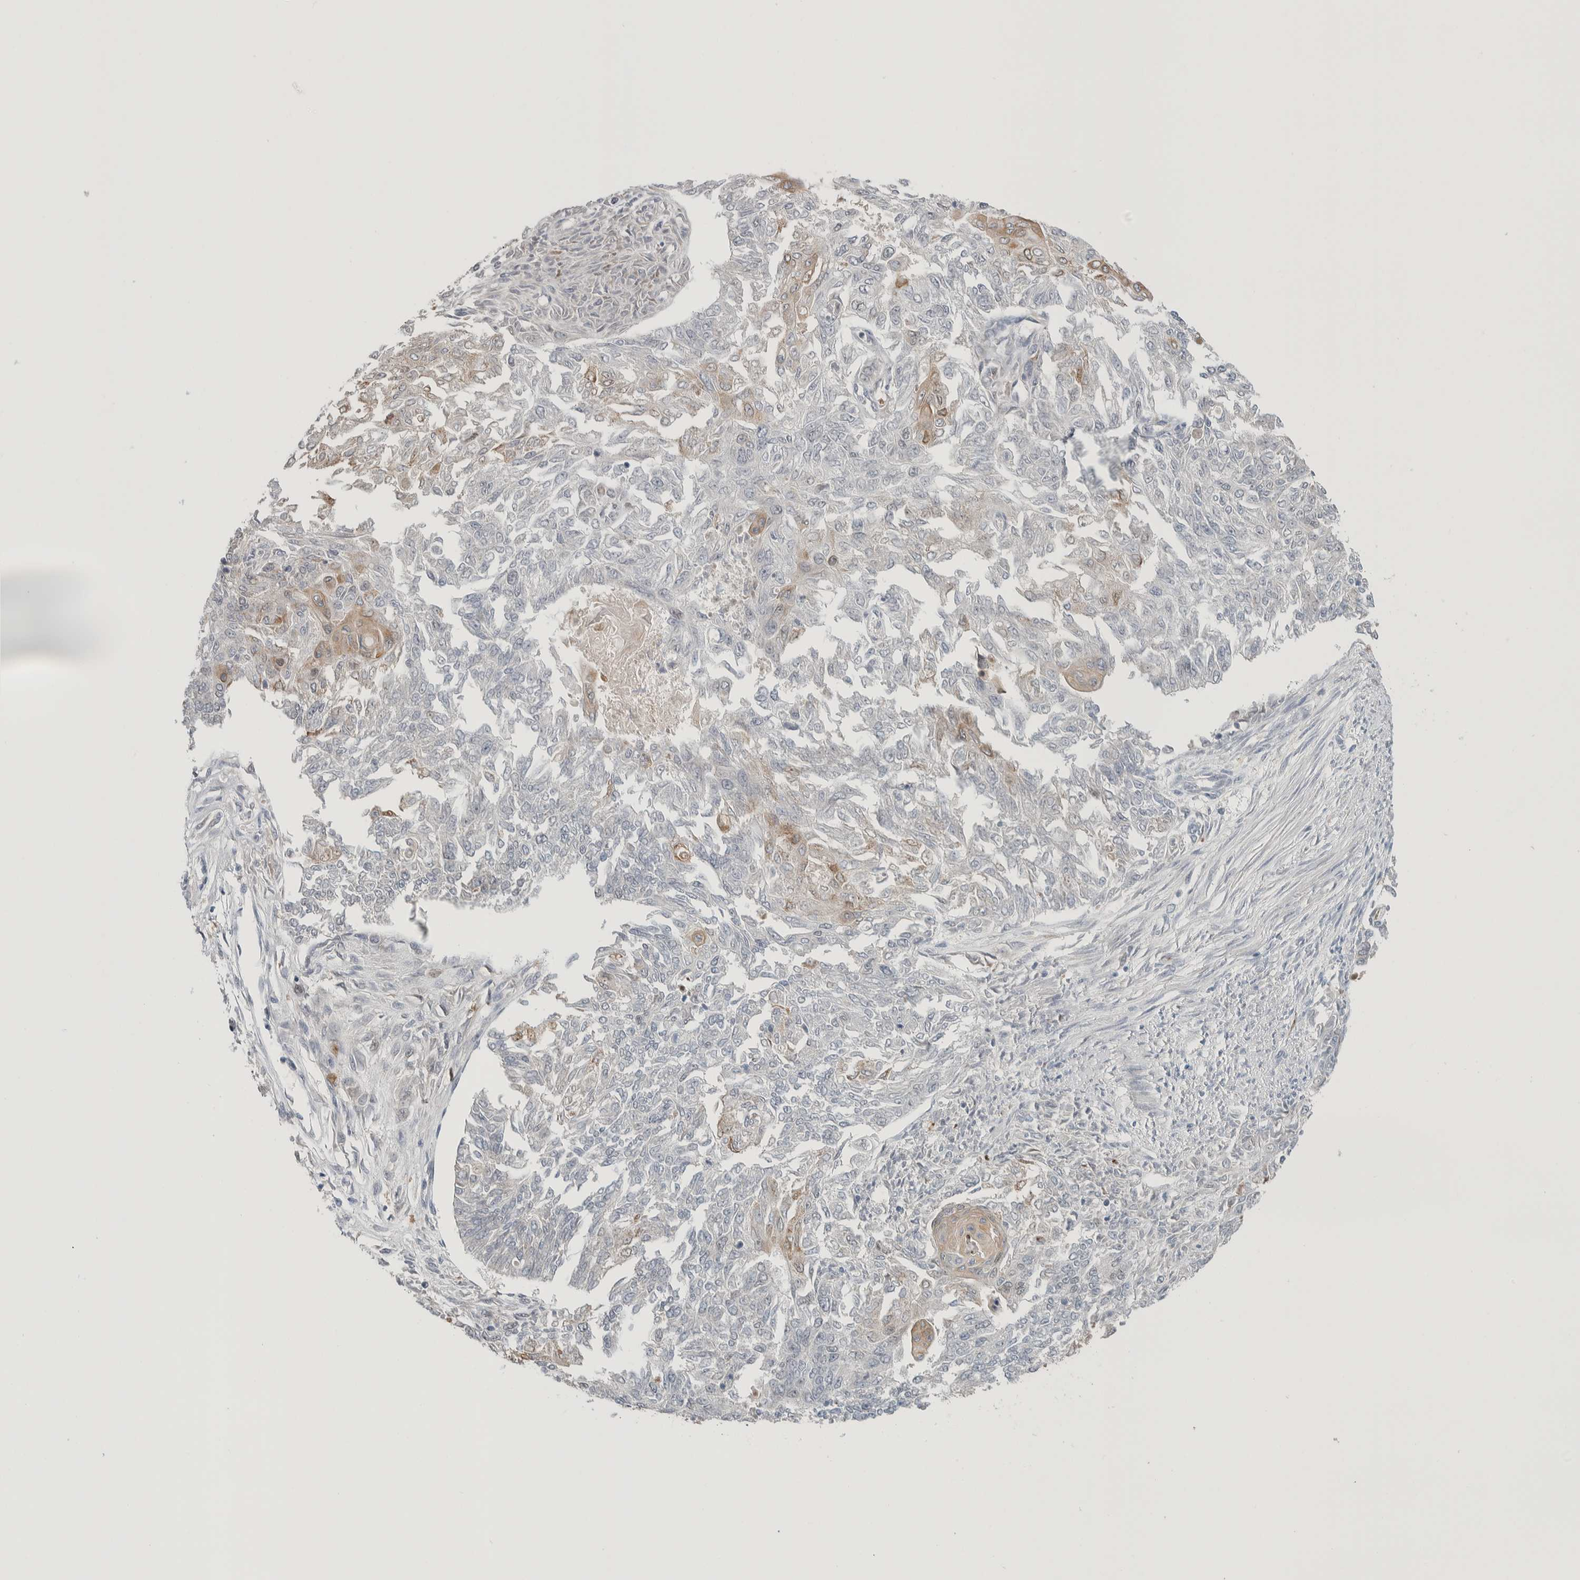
{"staining": {"intensity": "weak", "quantity": "<25%", "location": "cytoplasmic/membranous"}, "tissue": "endometrial cancer", "cell_type": "Tumor cells", "image_type": "cancer", "snomed": [{"axis": "morphology", "description": "Adenocarcinoma, NOS"}, {"axis": "topography", "description": "Endometrium"}], "caption": "Tumor cells are negative for brown protein staining in endometrial cancer.", "gene": "CRAT", "patient": {"sex": "female", "age": 32}}